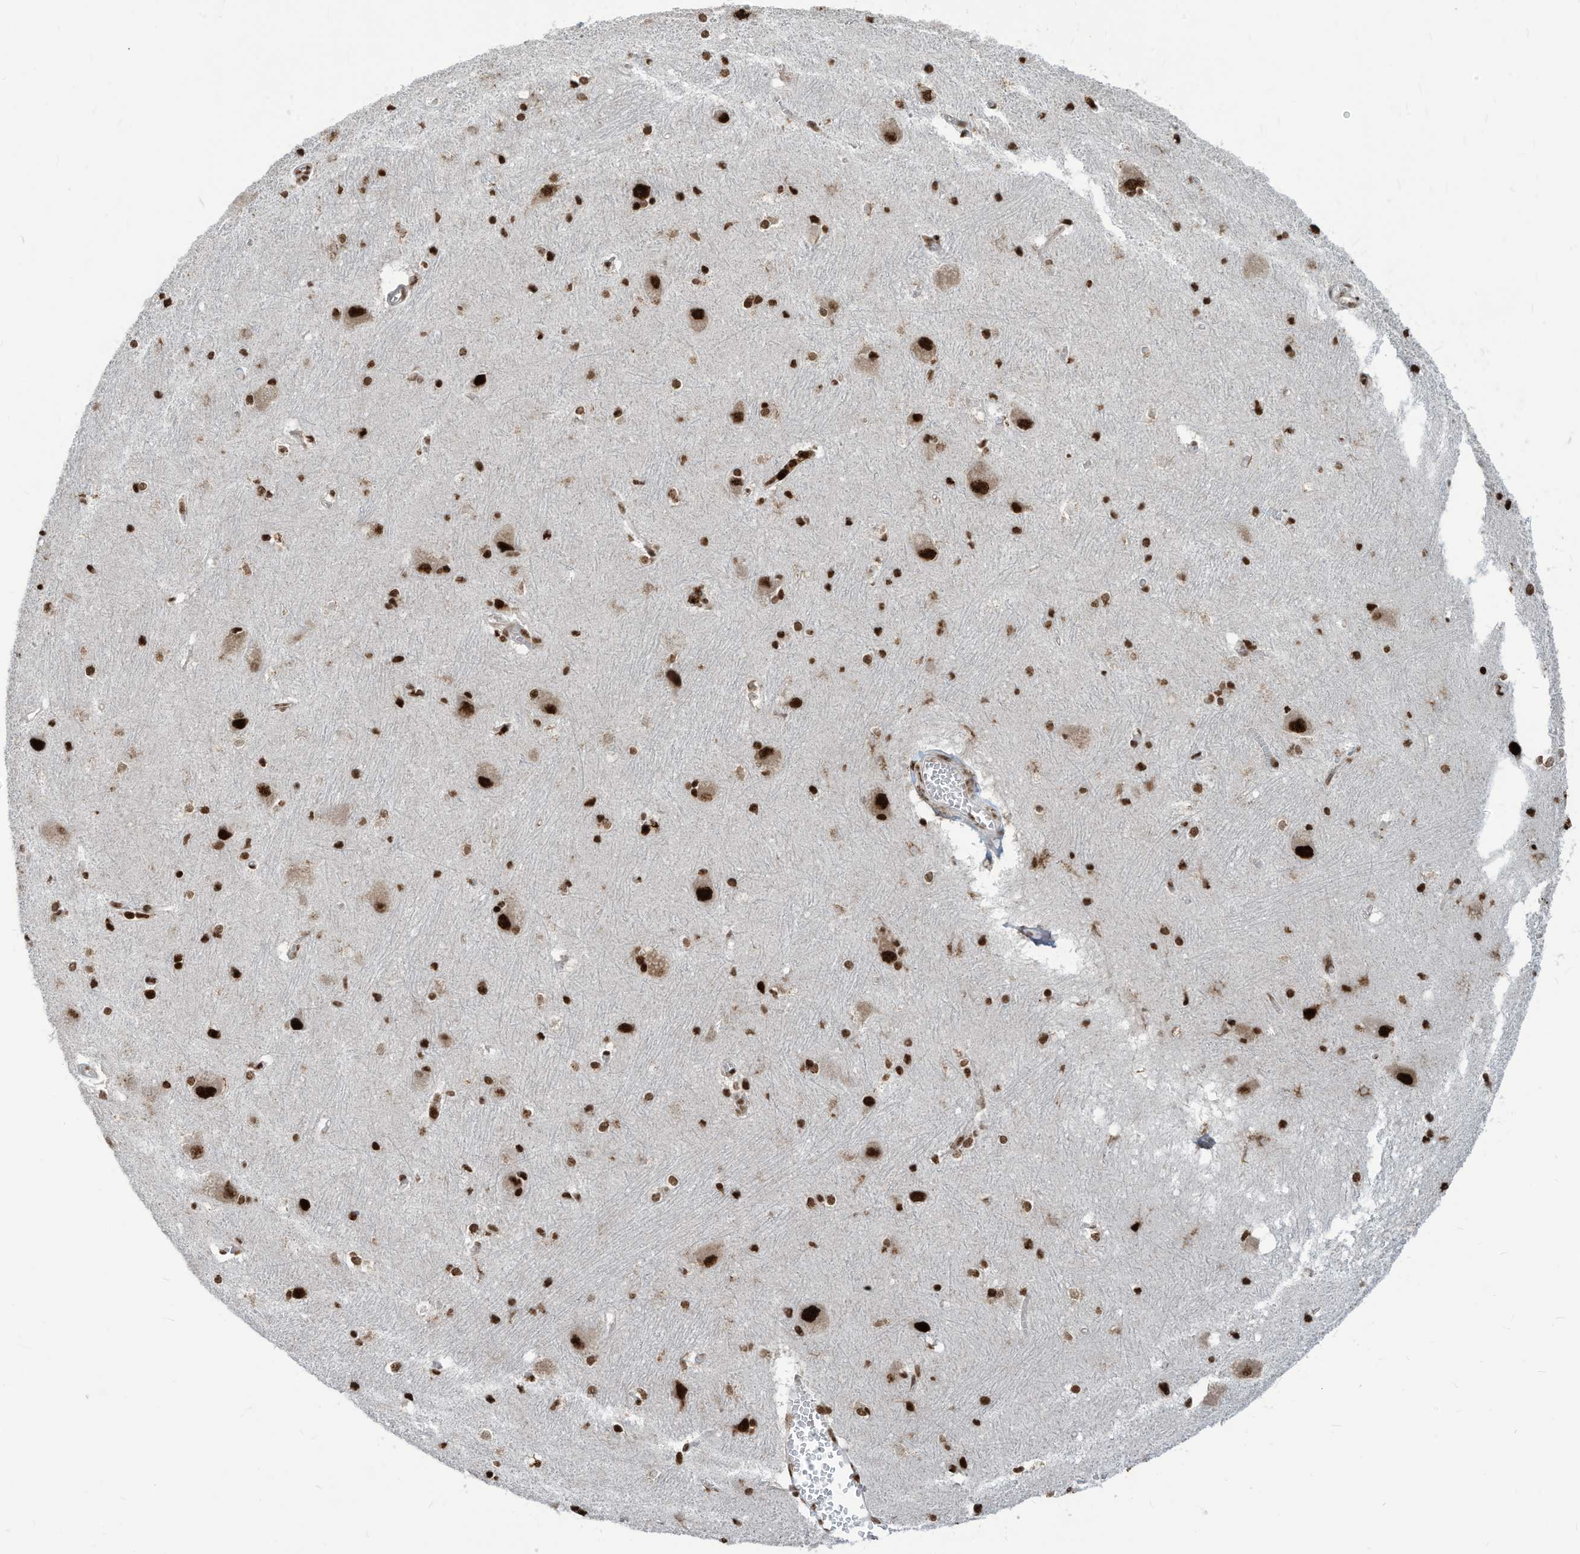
{"staining": {"intensity": "strong", "quantity": ">75%", "location": "nuclear"}, "tissue": "caudate", "cell_type": "Glial cells", "image_type": "normal", "snomed": [{"axis": "morphology", "description": "Normal tissue, NOS"}, {"axis": "topography", "description": "Lateral ventricle wall"}], "caption": "Strong nuclear expression for a protein is appreciated in approximately >75% of glial cells of benign caudate using immunohistochemistry.", "gene": "LBH", "patient": {"sex": "male", "age": 37}}